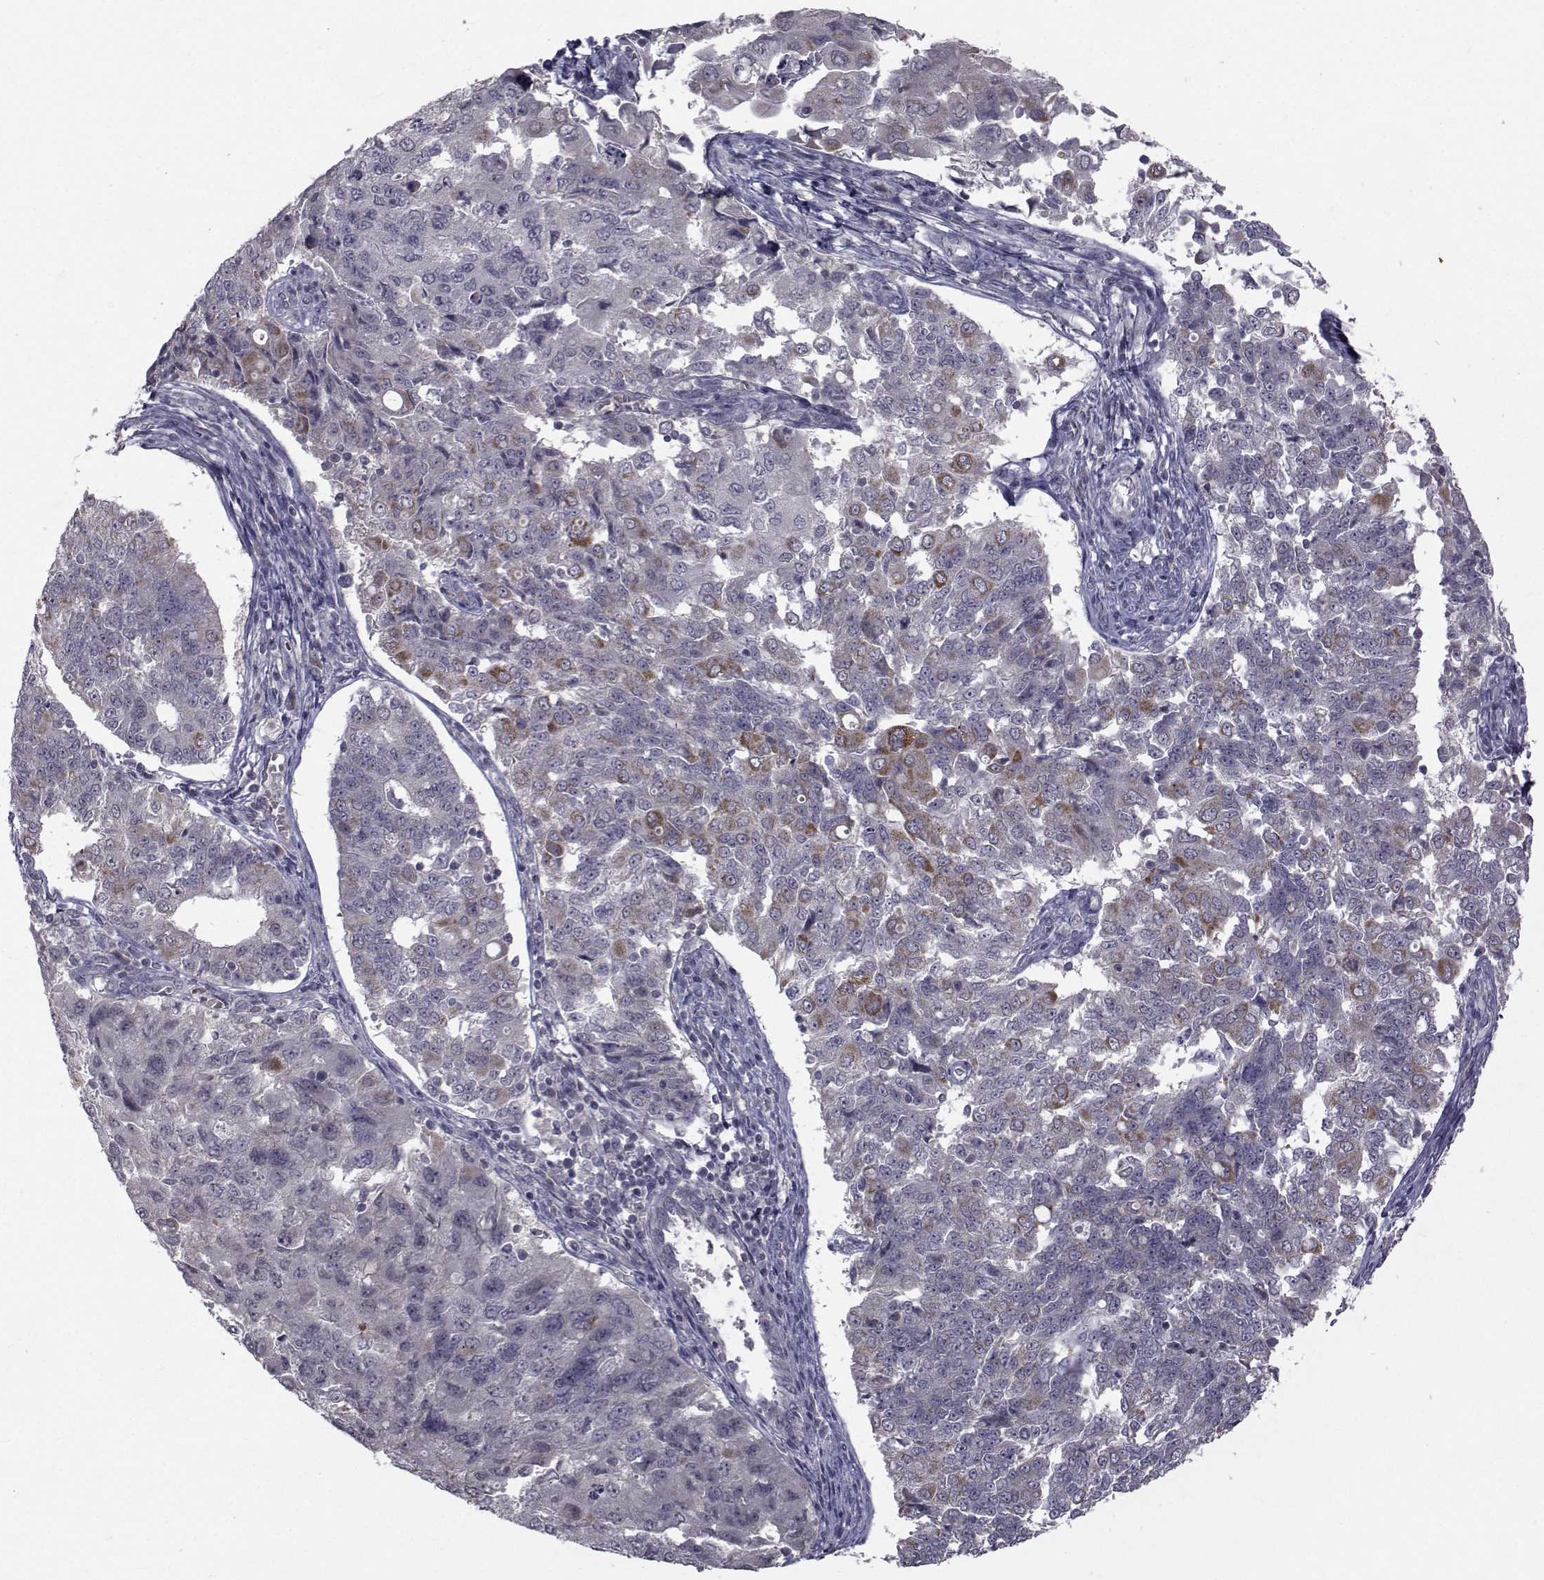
{"staining": {"intensity": "moderate", "quantity": "<25%", "location": "cytoplasmic/membranous"}, "tissue": "endometrial cancer", "cell_type": "Tumor cells", "image_type": "cancer", "snomed": [{"axis": "morphology", "description": "Adenocarcinoma, NOS"}, {"axis": "topography", "description": "Endometrium"}], "caption": "Moderate cytoplasmic/membranous positivity is present in about <25% of tumor cells in endometrial adenocarcinoma.", "gene": "FDXR", "patient": {"sex": "female", "age": 43}}